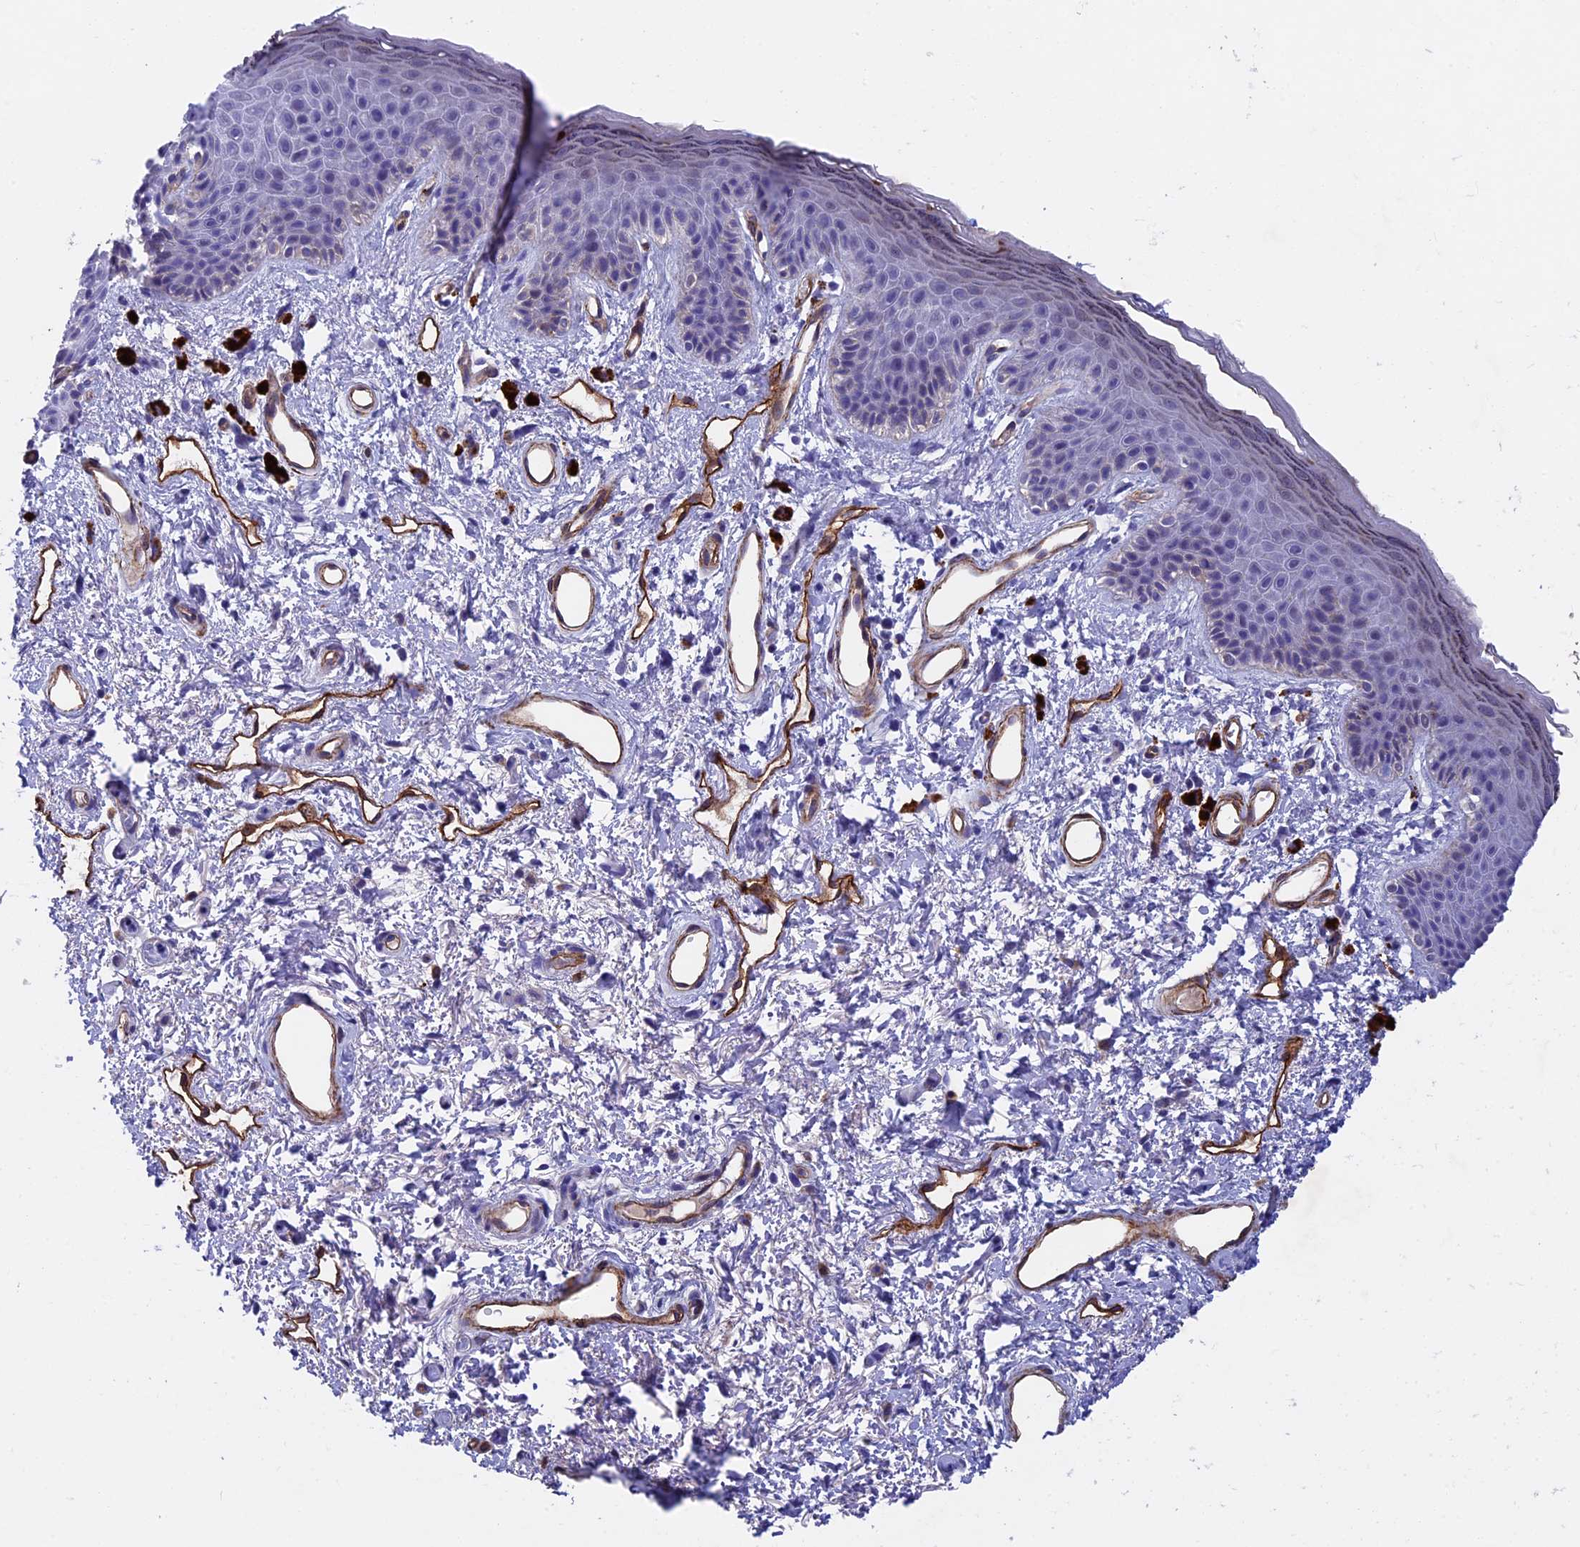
{"staining": {"intensity": "moderate", "quantity": "<25%", "location": "cytoplasmic/membranous"}, "tissue": "skin", "cell_type": "Epidermal cells", "image_type": "normal", "snomed": [{"axis": "morphology", "description": "Normal tissue, NOS"}, {"axis": "topography", "description": "Anal"}], "caption": "Immunohistochemical staining of normal human skin exhibits low levels of moderate cytoplasmic/membranous expression in about <25% of epidermal cells. The protein of interest is stained brown, and the nuclei are stained in blue (DAB (3,3'-diaminobenzidine) IHC with brightfield microscopy, high magnification).", "gene": "INSYN1", "patient": {"sex": "female", "age": 46}}